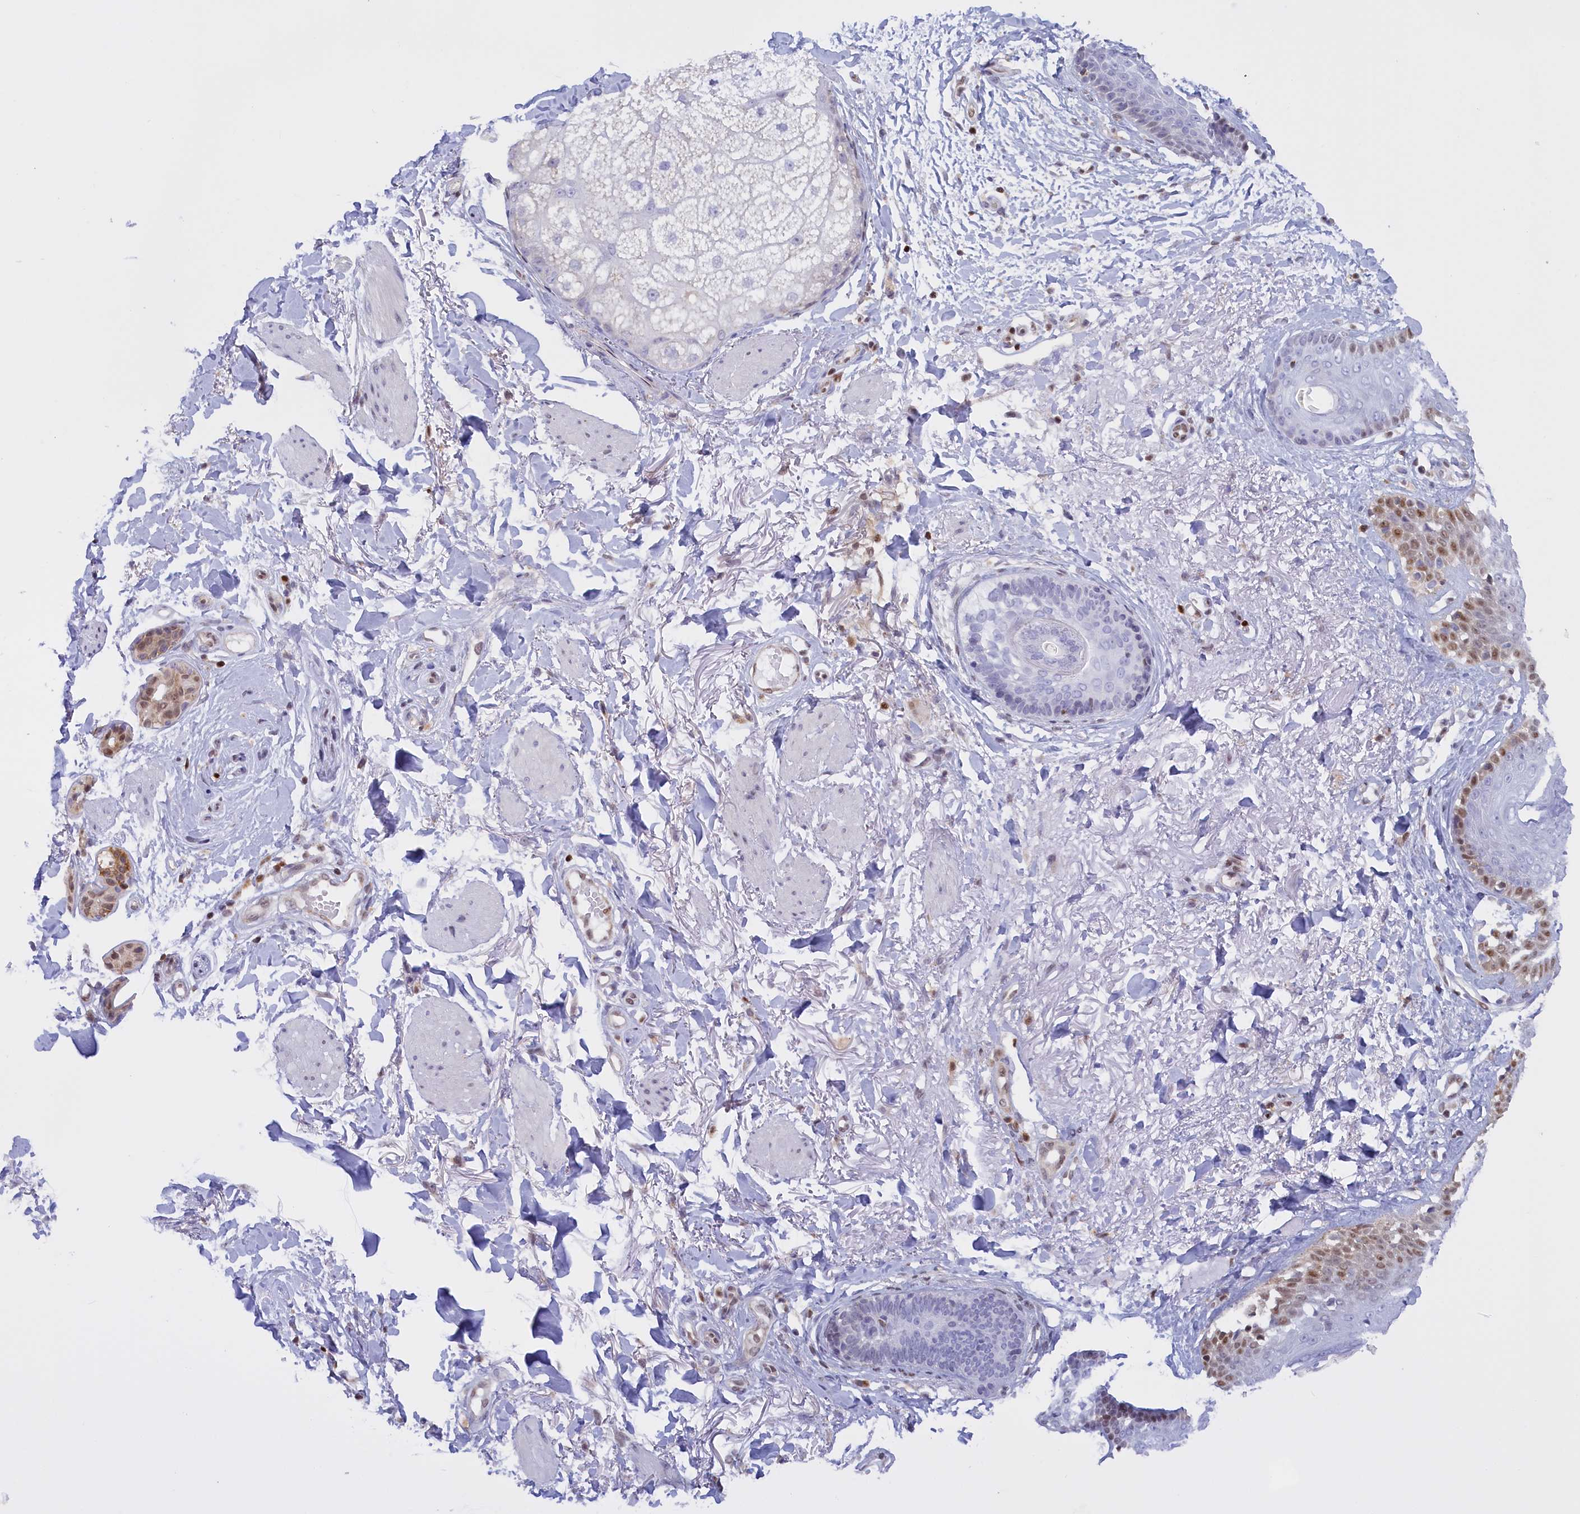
{"staining": {"intensity": "negative", "quantity": "none", "location": "none"}, "tissue": "skin cancer", "cell_type": "Tumor cells", "image_type": "cancer", "snomed": [{"axis": "morphology", "description": "Normal tissue, NOS"}, {"axis": "morphology", "description": "Basal cell carcinoma"}, {"axis": "topography", "description": "Skin"}], "caption": "This is an immunohistochemistry (IHC) micrograph of basal cell carcinoma (skin). There is no expression in tumor cells.", "gene": "IZUMO2", "patient": {"sex": "male", "age": 64}}